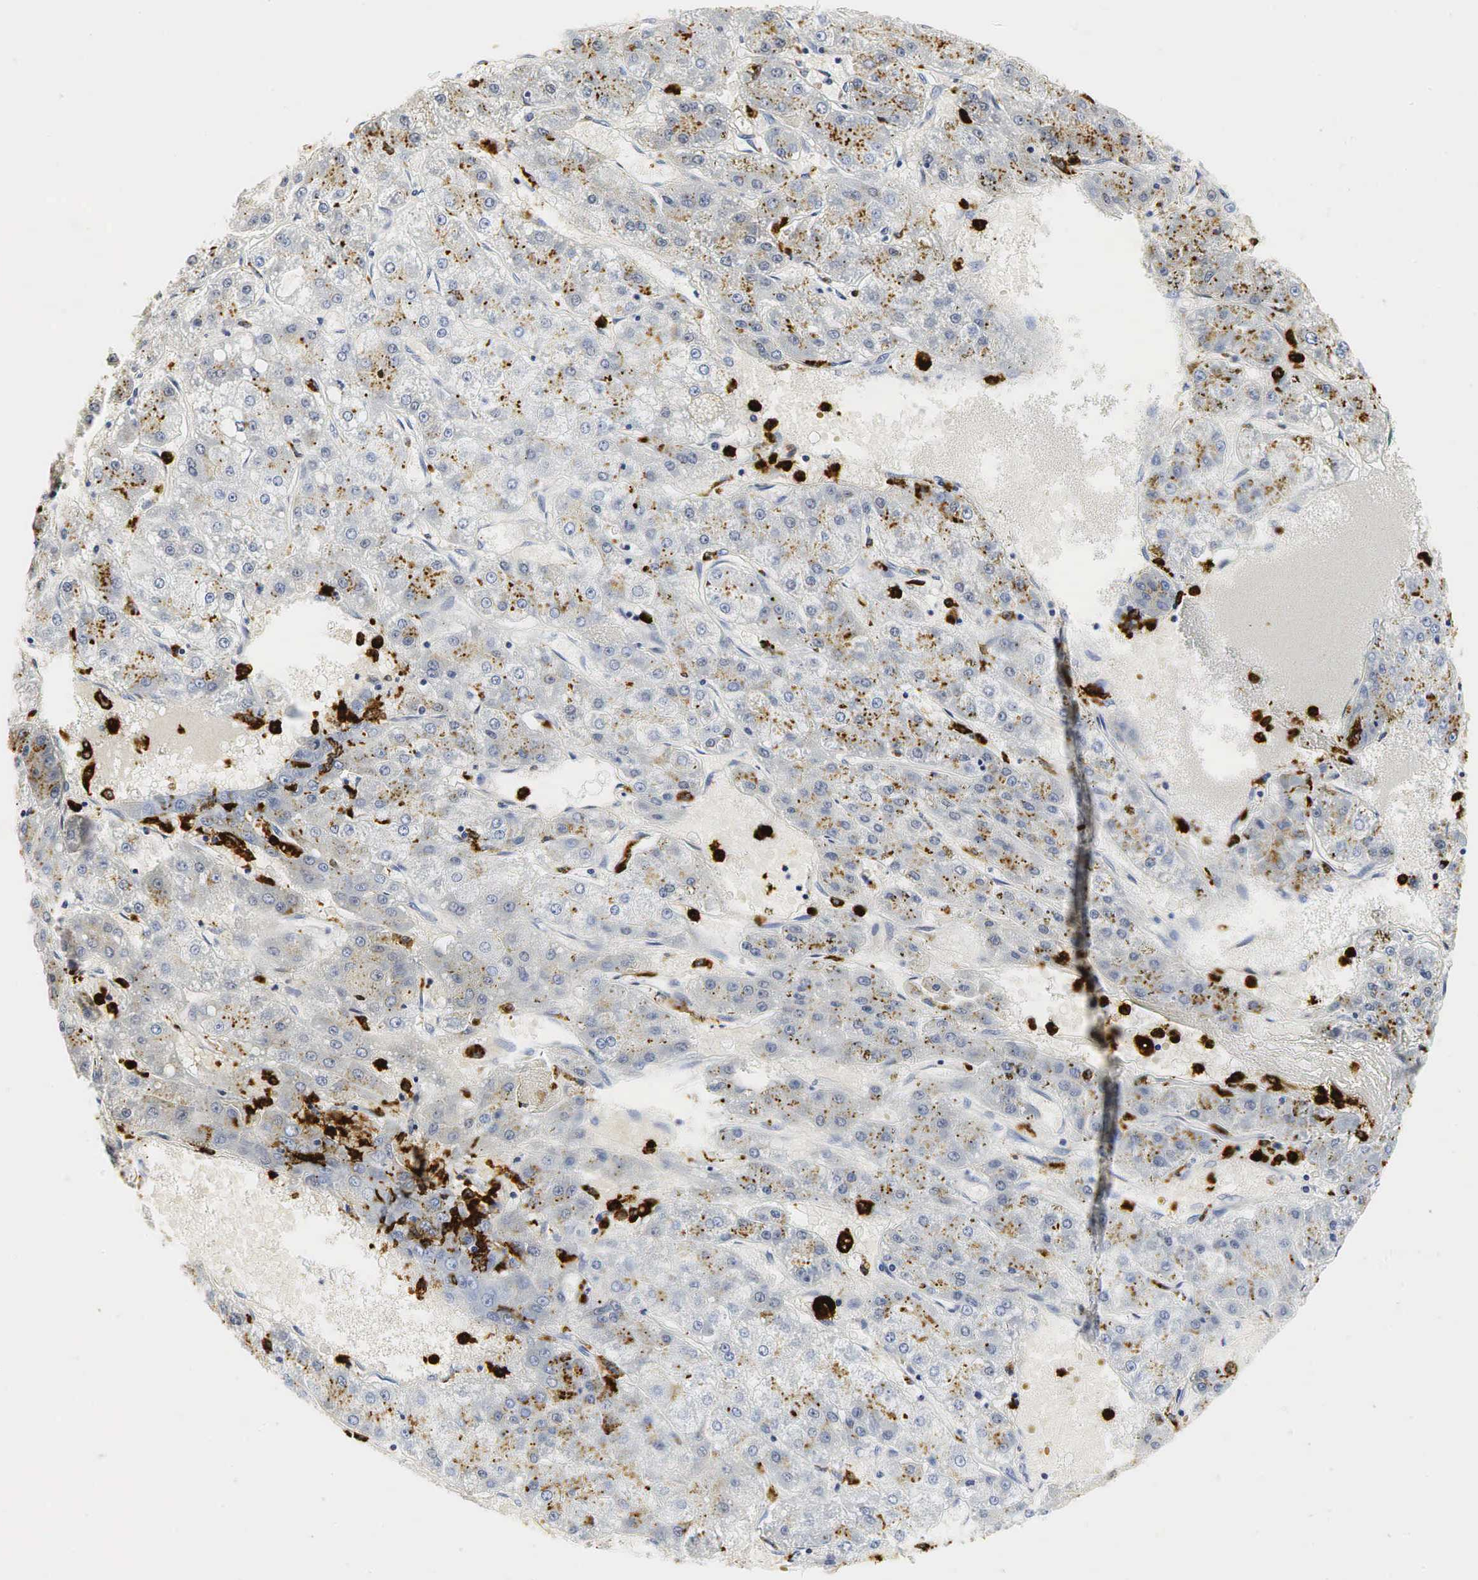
{"staining": {"intensity": "negative", "quantity": "none", "location": "none"}, "tissue": "liver cancer", "cell_type": "Tumor cells", "image_type": "cancer", "snomed": [{"axis": "morphology", "description": "Carcinoma, Hepatocellular, NOS"}, {"axis": "topography", "description": "Liver"}], "caption": "This is a image of immunohistochemistry staining of liver hepatocellular carcinoma, which shows no staining in tumor cells.", "gene": "LYZ", "patient": {"sex": "female", "age": 52}}